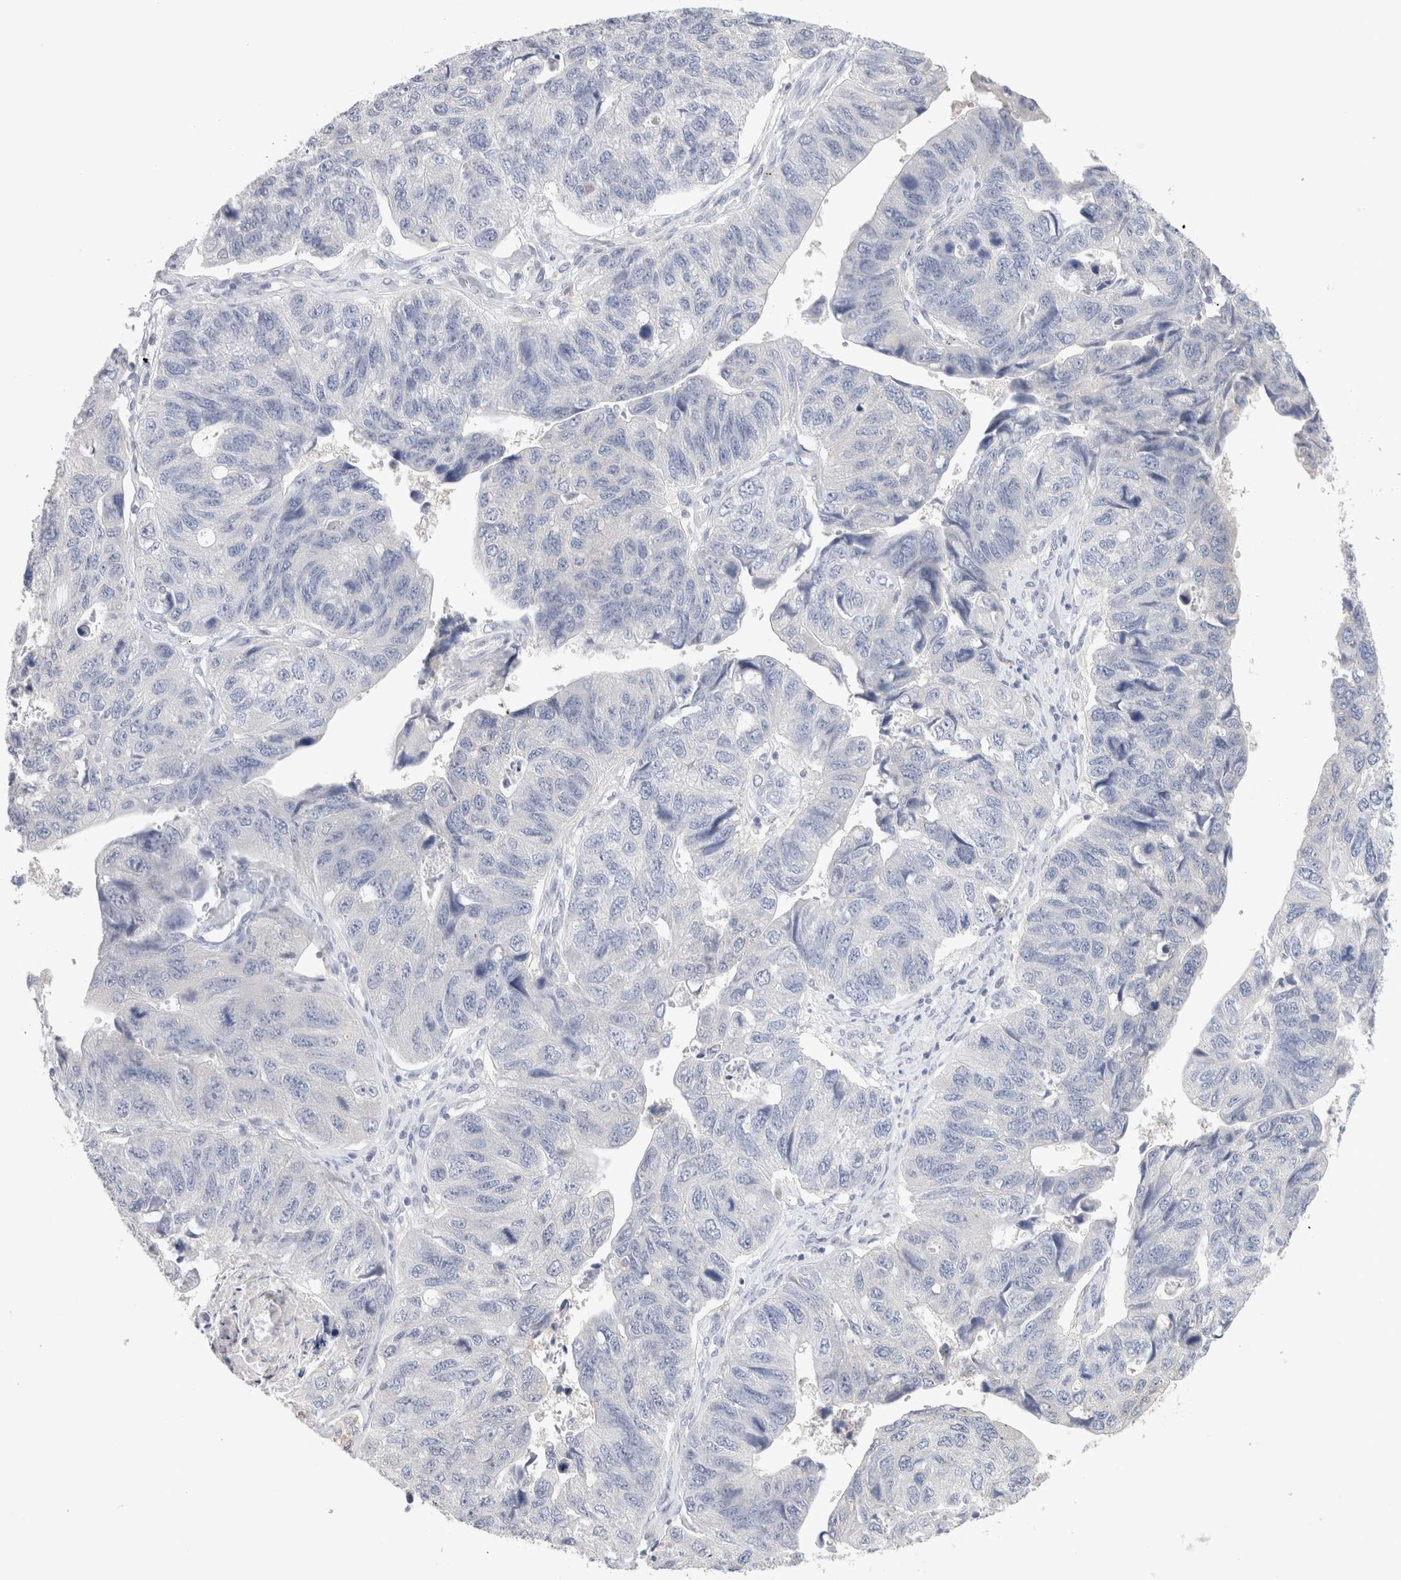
{"staining": {"intensity": "negative", "quantity": "none", "location": "none"}, "tissue": "stomach cancer", "cell_type": "Tumor cells", "image_type": "cancer", "snomed": [{"axis": "morphology", "description": "Adenocarcinoma, NOS"}, {"axis": "topography", "description": "Stomach"}], "caption": "A histopathology image of adenocarcinoma (stomach) stained for a protein shows no brown staining in tumor cells.", "gene": "MPP2", "patient": {"sex": "male", "age": 59}}